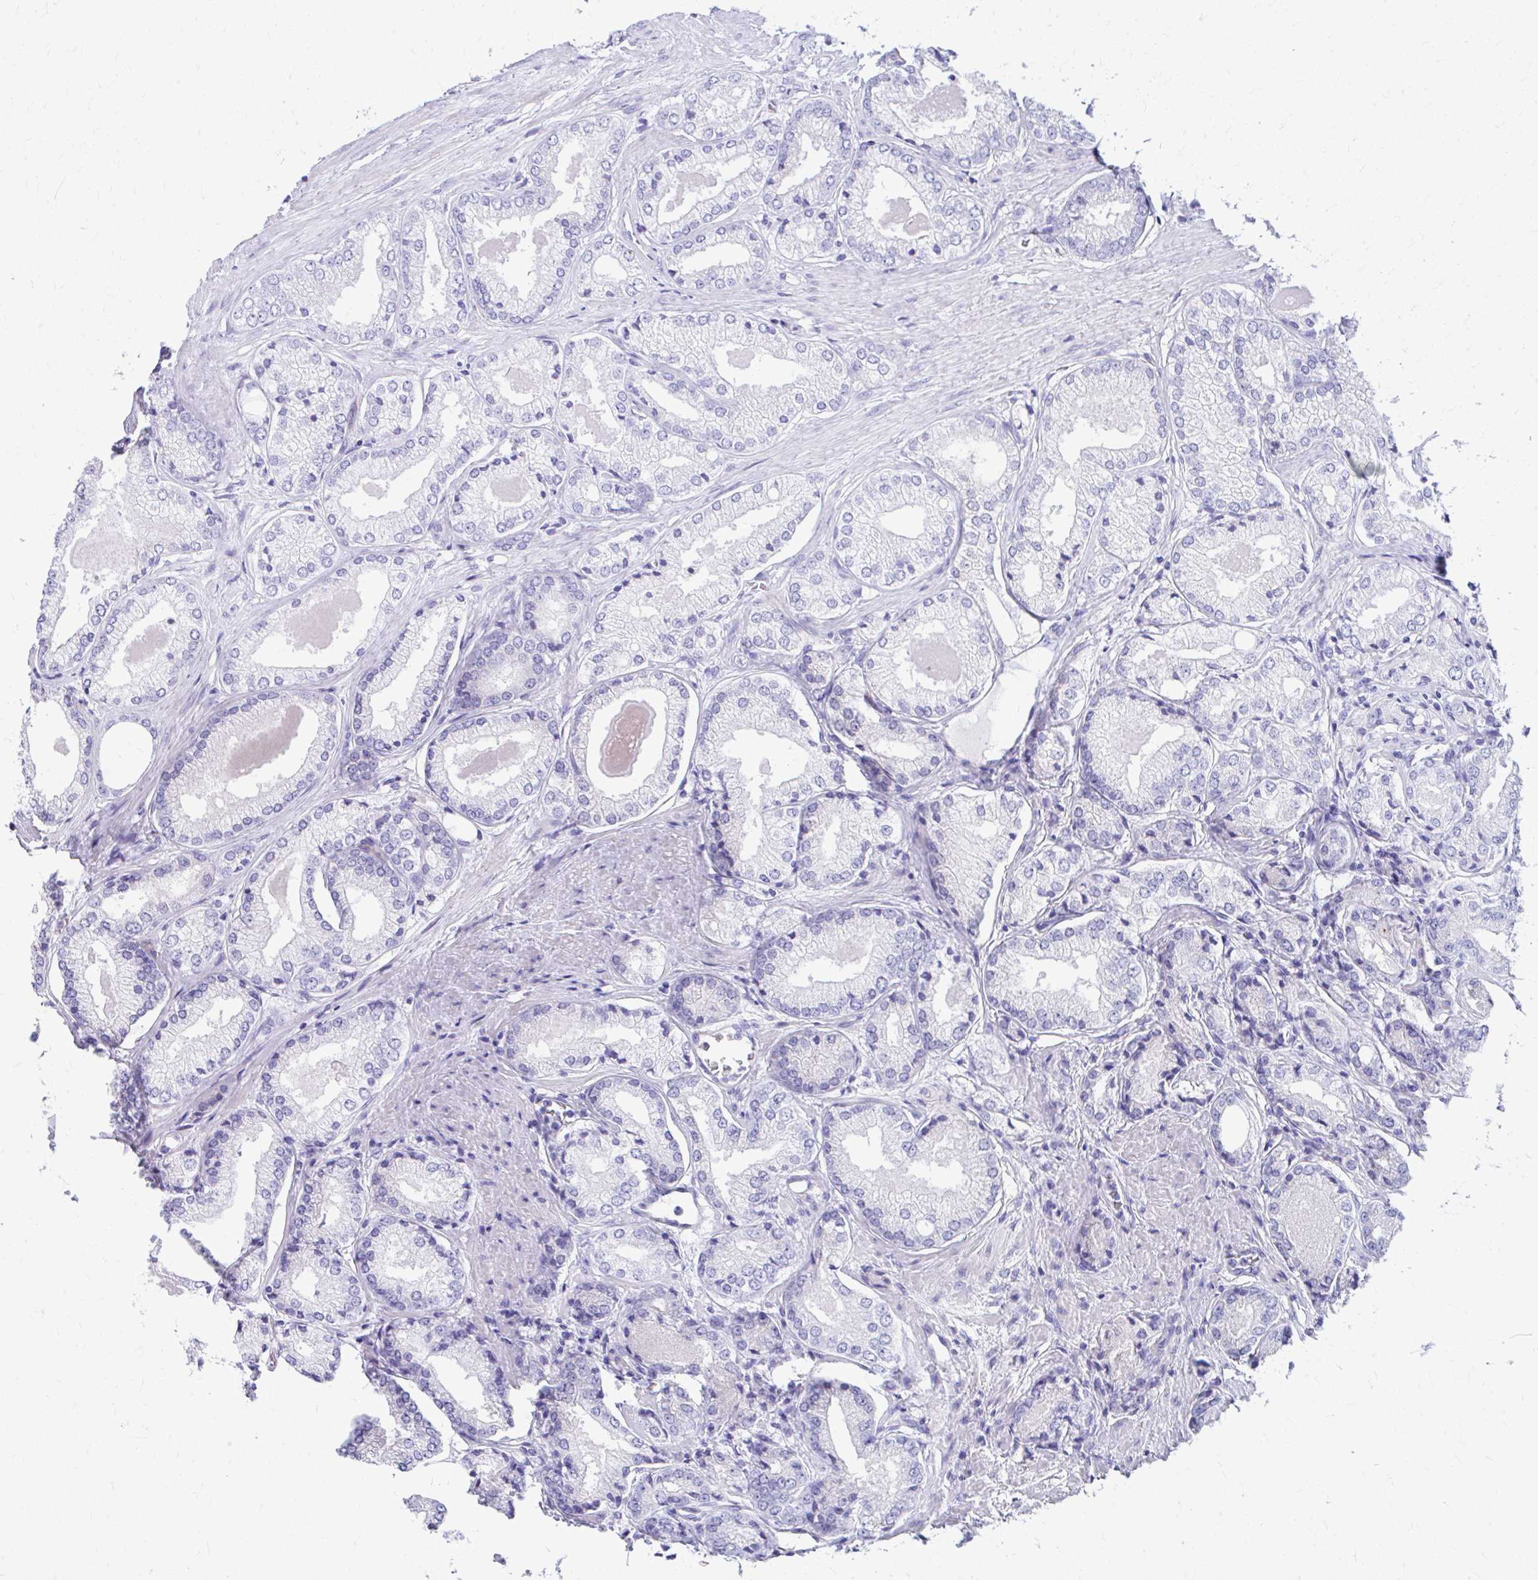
{"staining": {"intensity": "negative", "quantity": "none", "location": "none"}, "tissue": "prostate cancer", "cell_type": "Tumor cells", "image_type": "cancer", "snomed": [{"axis": "morphology", "description": "Adenocarcinoma, NOS"}, {"axis": "morphology", "description": "Adenocarcinoma, Low grade"}, {"axis": "topography", "description": "Prostate"}], "caption": "High power microscopy micrograph of an immunohistochemistry histopathology image of adenocarcinoma (prostate), revealing no significant expression in tumor cells.", "gene": "KRIT1", "patient": {"sex": "male", "age": 68}}